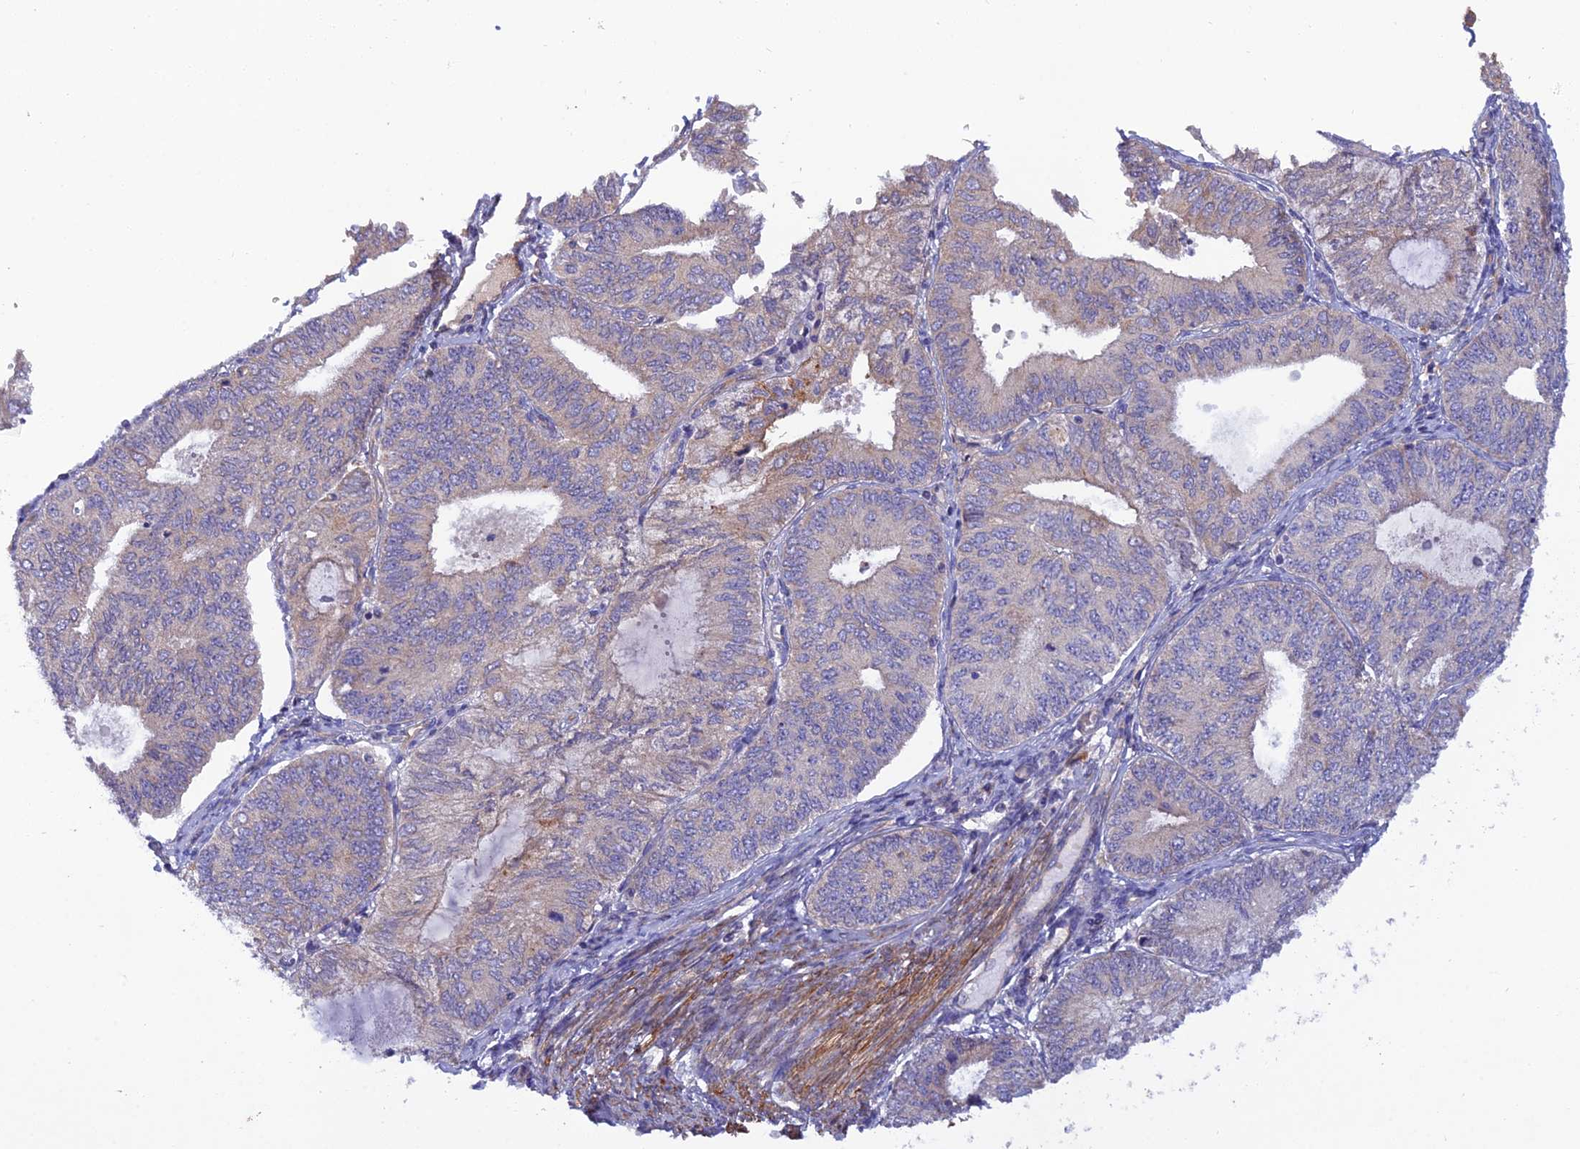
{"staining": {"intensity": "negative", "quantity": "none", "location": "none"}, "tissue": "endometrial cancer", "cell_type": "Tumor cells", "image_type": "cancer", "snomed": [{"axis": "morphology", "description": "Adenocarcinoma, NOS"}, {"axis": "topography", "description": "Endometrium"}], "caption": "Tumor cells are negative for protein expression in human endometrial adenocarcinoma.", "gene": "RALGAPA2", "patient": {"sex": "female", "age": 68}}